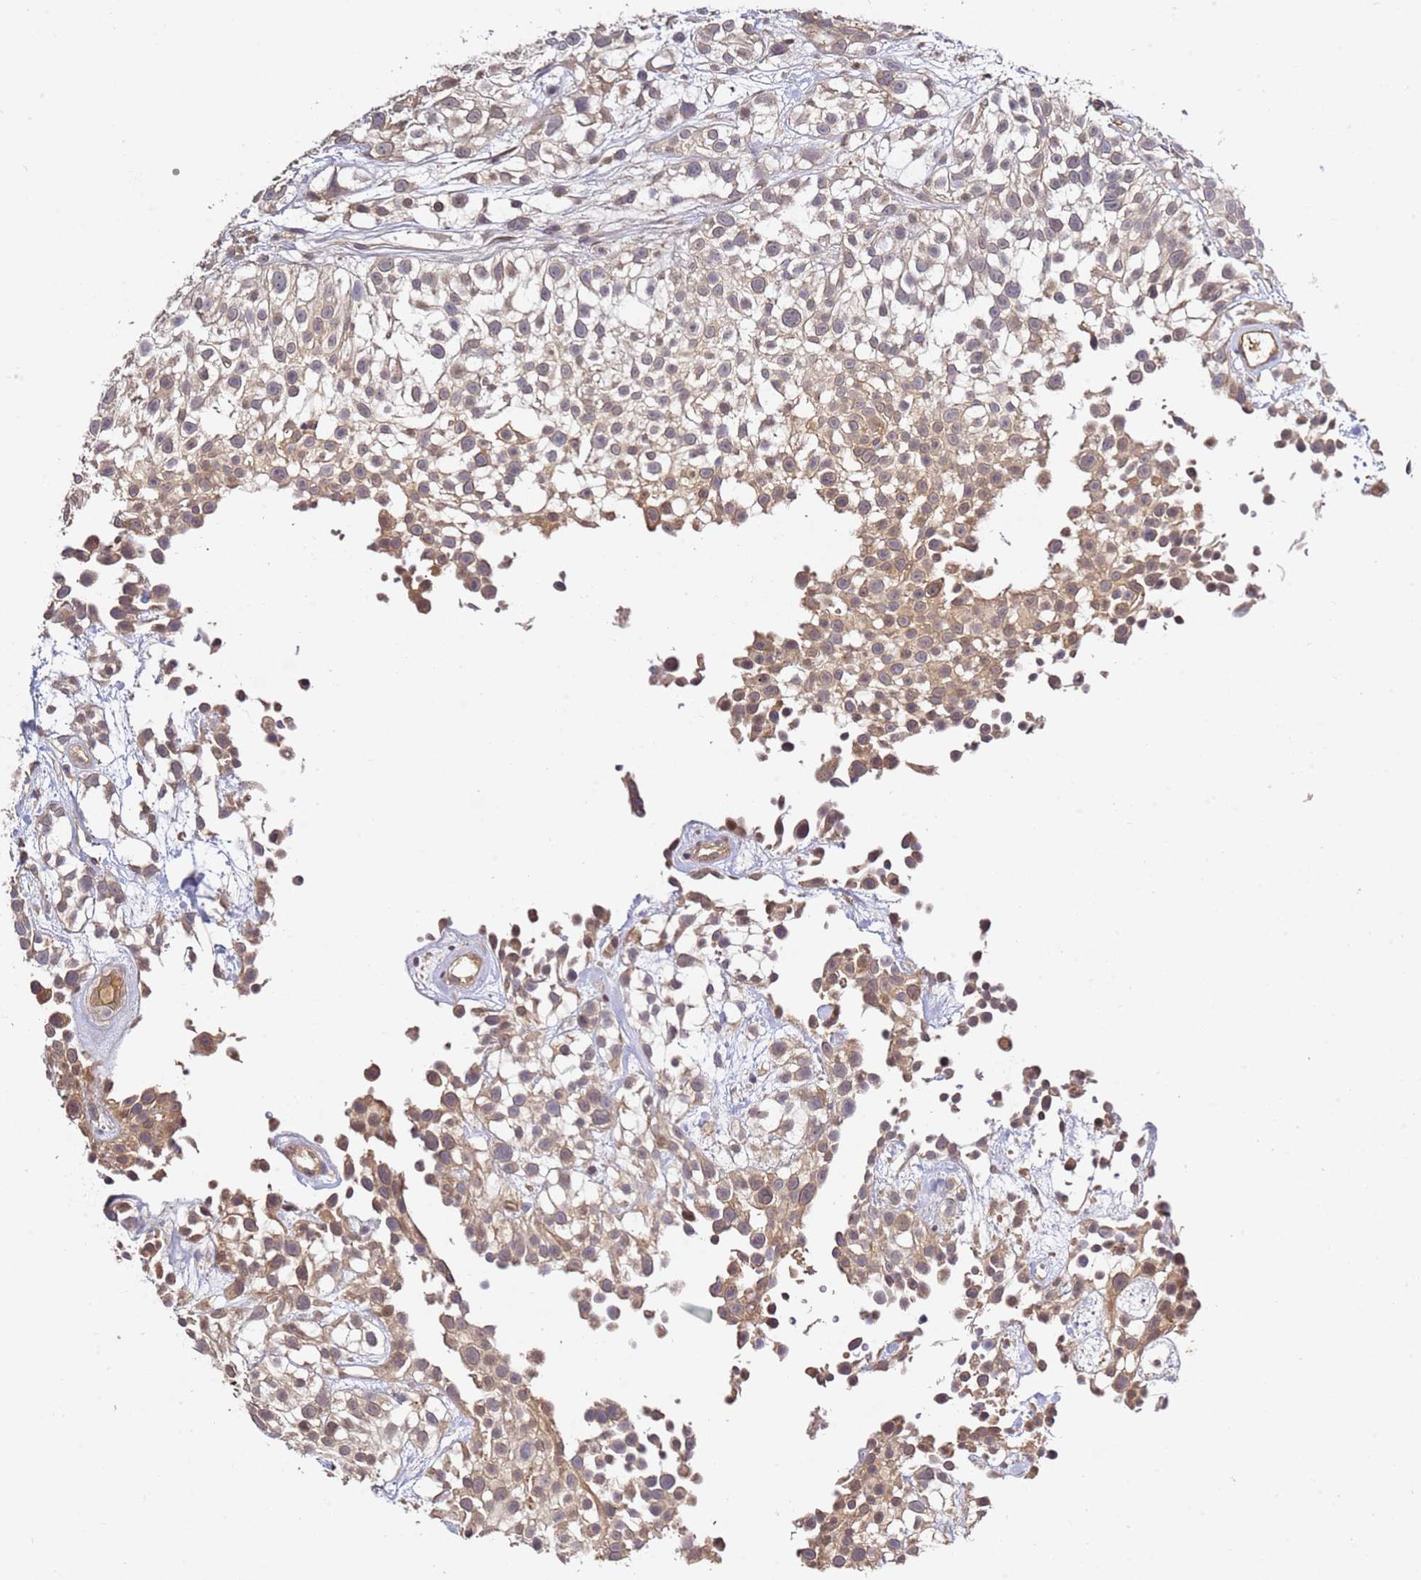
{"staining": {"intensity": "weak", "quantity": "25%-75%", "location": "cytoplasmic/membranous"}, "tissue": "urothelial cancer", "cell_type": "Tumor cells", "image_type": "cancer", "snomed": [{"axis": "morphology", "description": "Urothelial carcinoma, High grade"}, {"axis": "topography", "description": "Urinary bladder"}], "caption": "Immunohistochemistry (IHC) (DAB (3,3'-diaminobenzidine)) staining of human urothelial cancer reveals weak cytoplasmic/membranous protein positivity in about 25%-75% of tumor cells. (IHC, brightfield microscopy, high magnification).", "gene": "OSBPL2", "patient": {"sex": "male", "age": 56}}